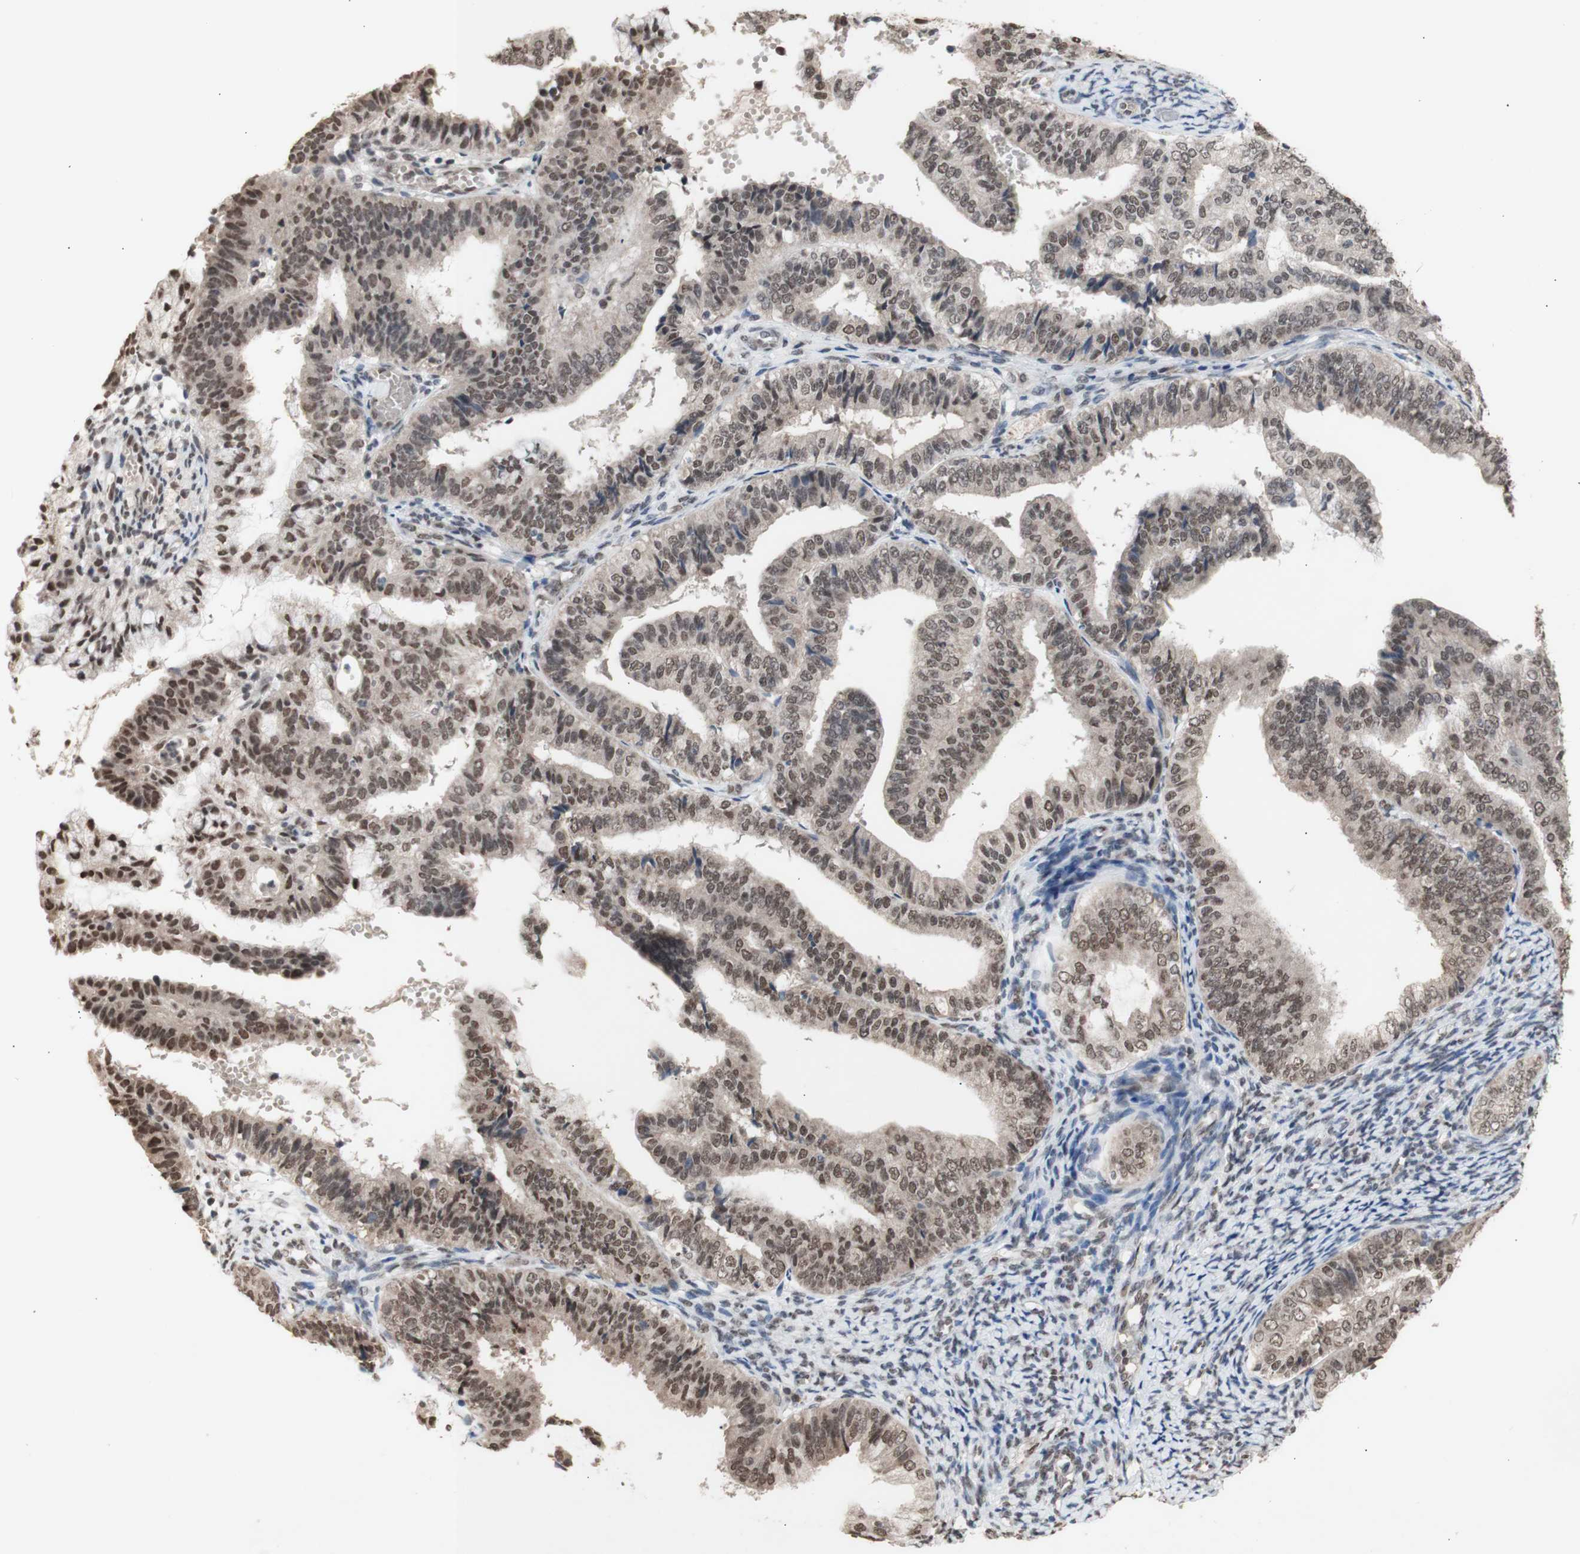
{"staining": {"intensity": "weak", "quantity": ">75%", "location": "nuclear"}, "tissue": "endometrial cancer", "cell_type": "Tumor cells", "image_type": "cancer", "snomed": [{"axis": "morphology", "description": "Adenocarcinoma, NOS"}, {"axis": "topography", "description": "Endometrium"}], "caption": "Immunohistochemistry histopathology image of human adenocarcinoma (endometrial) stained for a protein (brown), which shows low levels of weak nuclear expression in about >75% of tumor cells.", "gene": "SFPQ", "patient": {"sex": "female", "age": 63}}